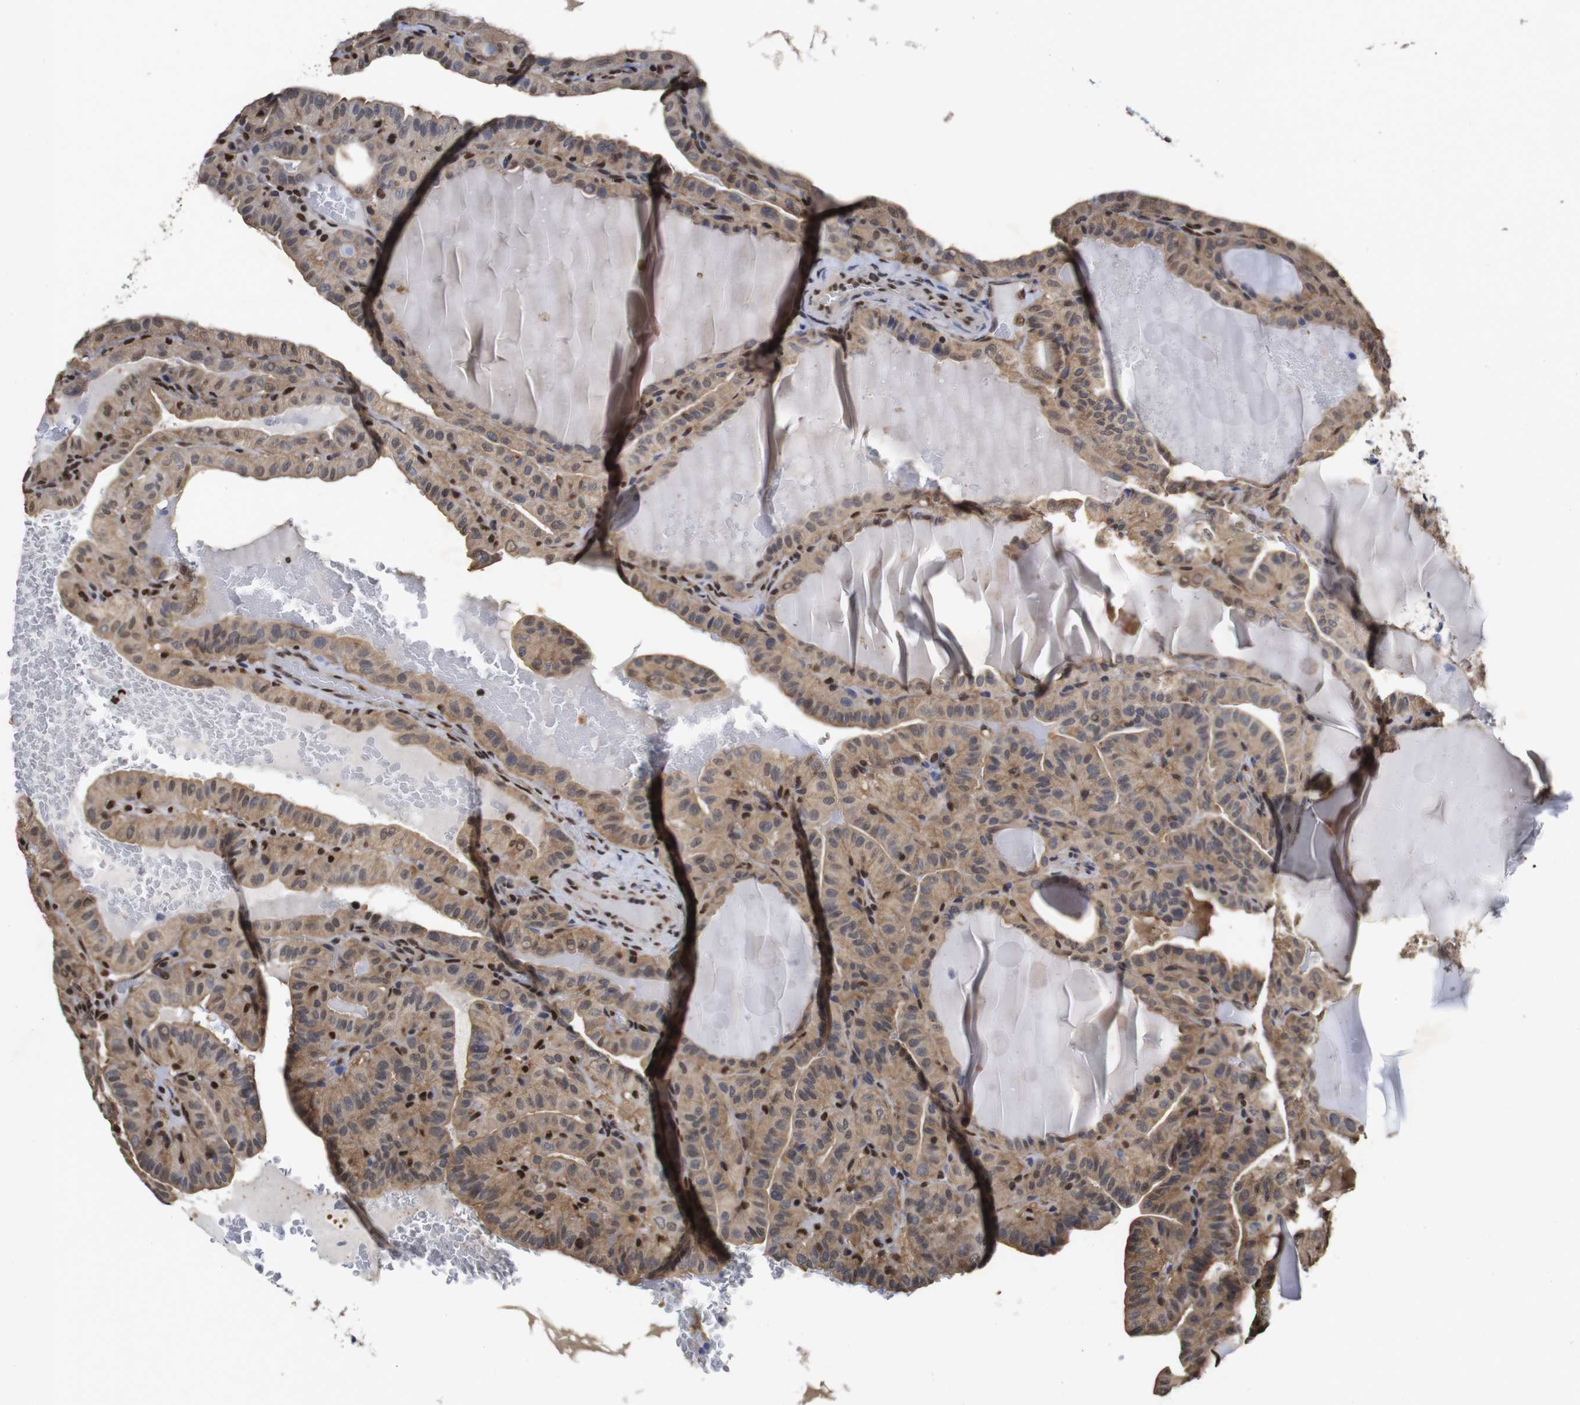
{"staining": {"intensity": "moderate", "quantity": ">75%", "location": "cytoplasmic/membranous"}, "tissue": "thyroid cancer", "cell_type": "Tumor cells", "image_type": "cancer", "snomed": [{"axis": "morphology", "description": "Papillary adenocarcinoma, NOS"}, {"axis": "topography", "description": "Thyroid gland"}], "caption": "Immunohistochemical staining of human thyroid papillary adenocarcinoma displays medium levels of moderate cytoplasmic/membranous protein positivity in approximately >75% of tumor cells.", "gene": "SUMO3", "patient": {"sex": "male", "age": 77}}